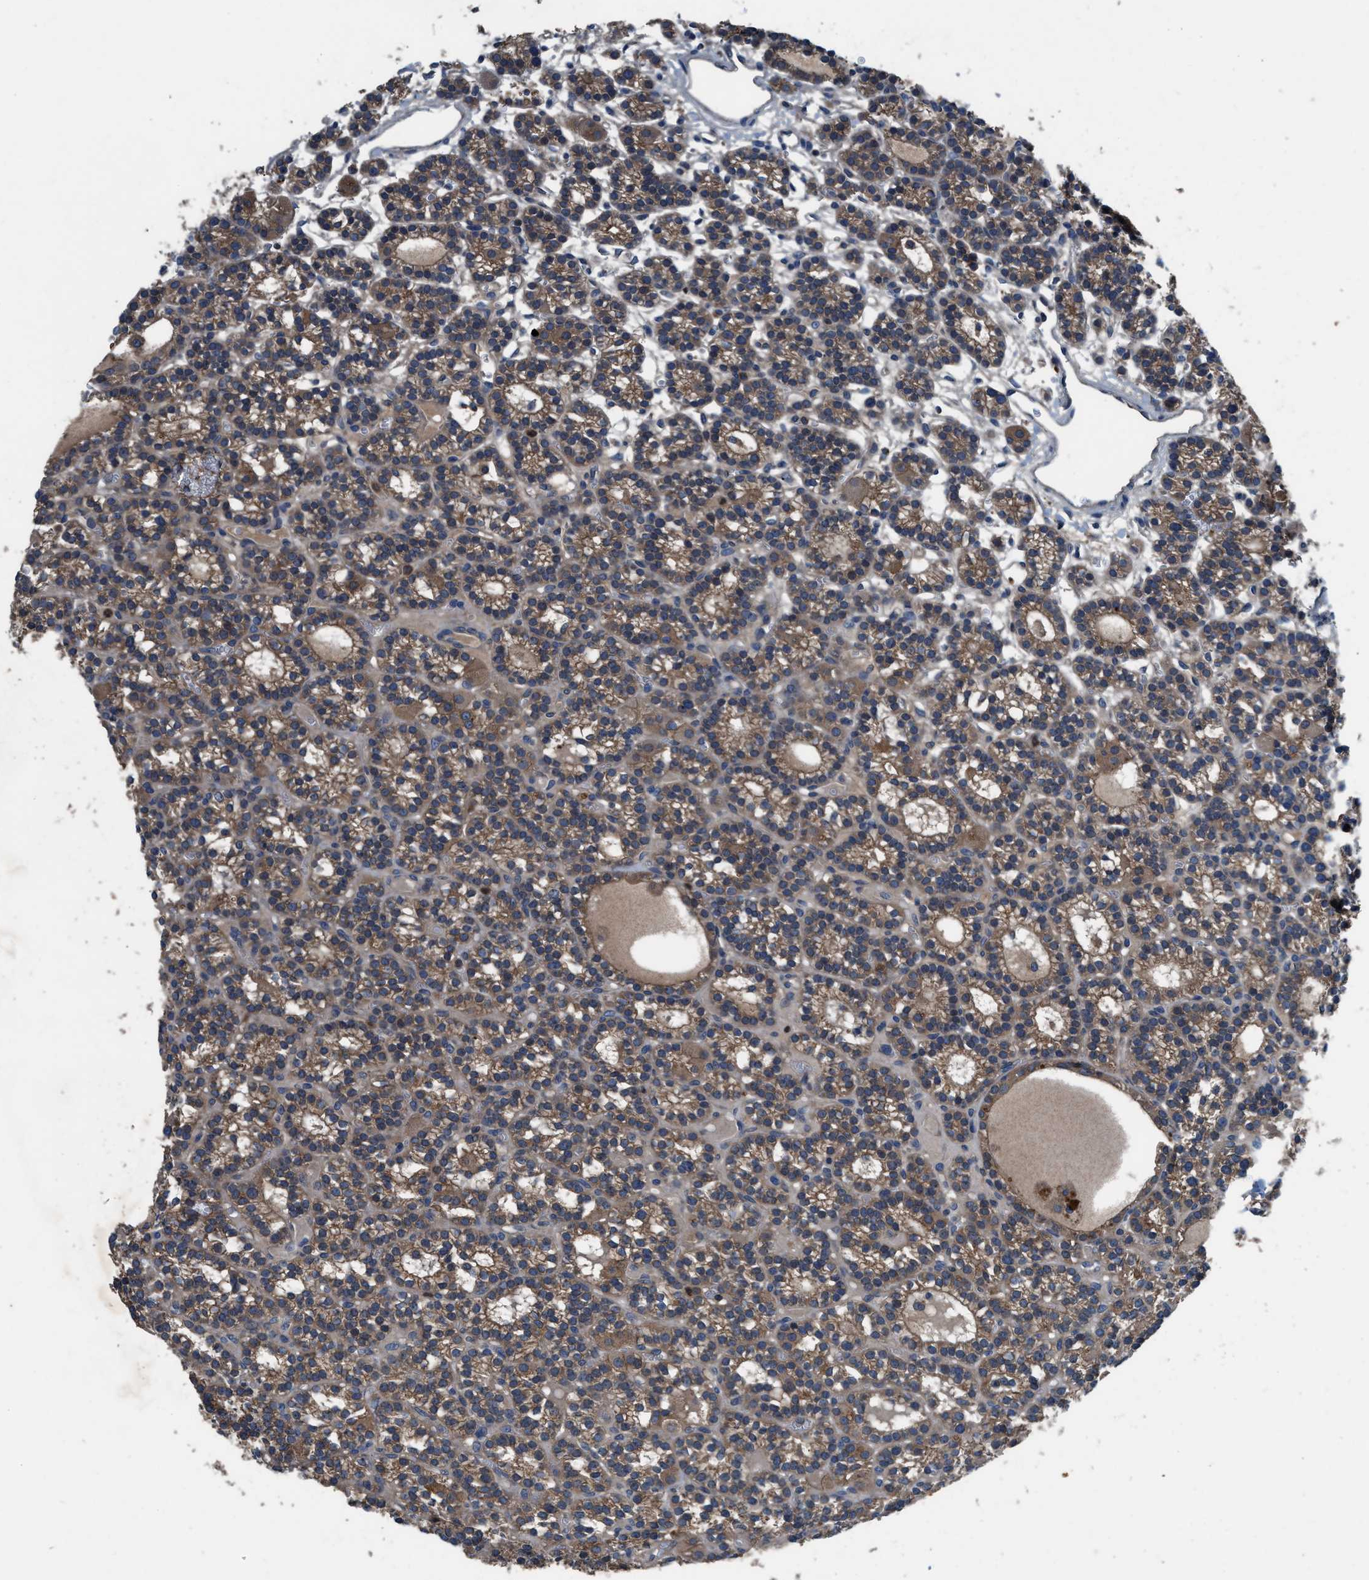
{"staining": {"intensity": "moderate", "quantity": ">75%", "location": "cytoplasmic/membranous"}, "tissue": "parathyroid gland", "cell_type": "Glandular cells", "image_type": "normal", "snomed": [{"axis": "morphology", "description": "Normal tissue, NOS"}, {"axis": "morphology", "description": "Adenoma, NOS"}, {"axis": "topography", "description": "Parathyroid gland"}], "caption": "Protein analysis of normal parathyroid gland reveals moderate cytoplasmic/membranous staining in approximately >75% of glandular cells.", "gene": "USP25", "patient": {"sex": "female", "age": 58}}